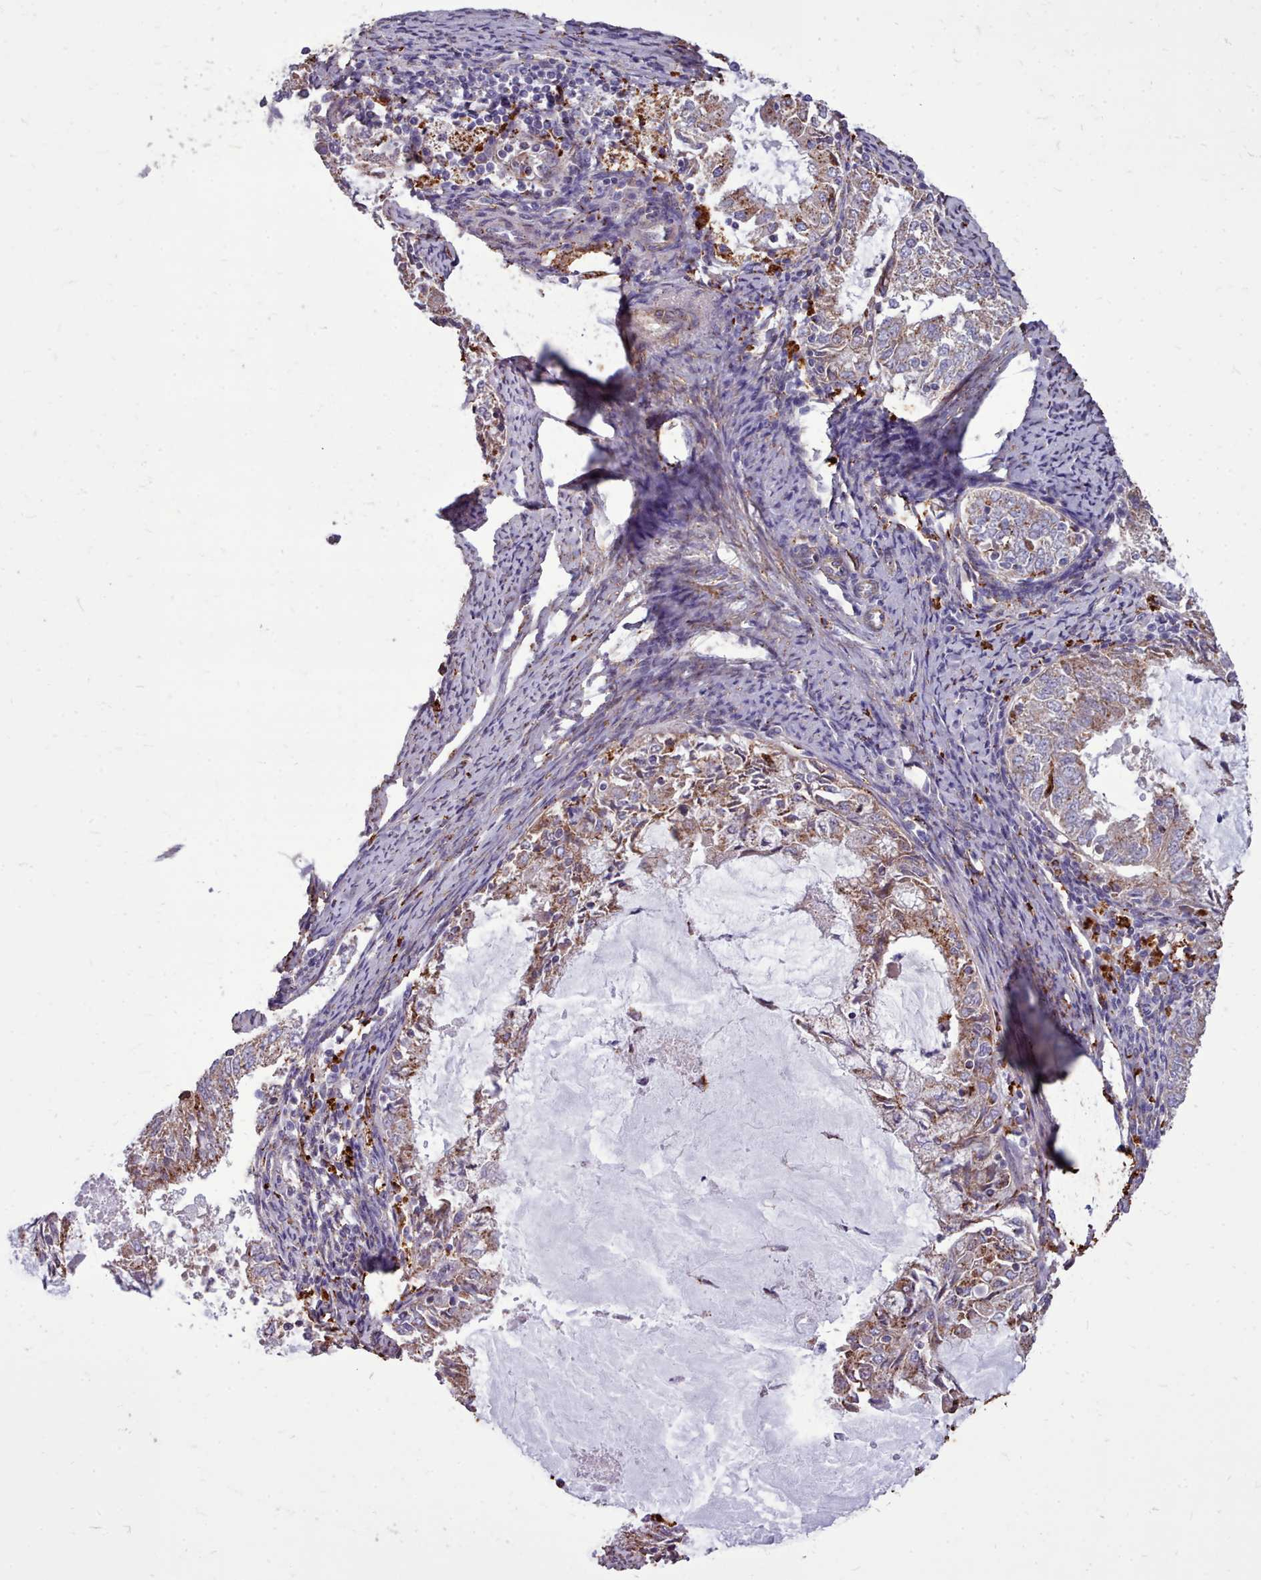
{"staining": {"intensity": "moderate", "quantity": "<25%", "location": "cytoplasmic/membranous"}, "tissue": "endometrial cancer", "cell_type": "Tumor cells", "image_type": "cancer", "snomed": [{"axis": "morphology", "description": "Adenocarcinoma, NOS"}, {"axis": "topography", "description": "Endometrium"}], "caption": "DAB (3,3'-diaminobenzidine) immunohistochemical staining of human endometrial cancer (adenocarcinoma) demonstrates moderate cytoplasmic/membranous protein positivity in about <25% of tumor cells. Nuclei are stained in blue.", "gene": "PACSIN3", "patient": {"sex": "female", "age": 57}}